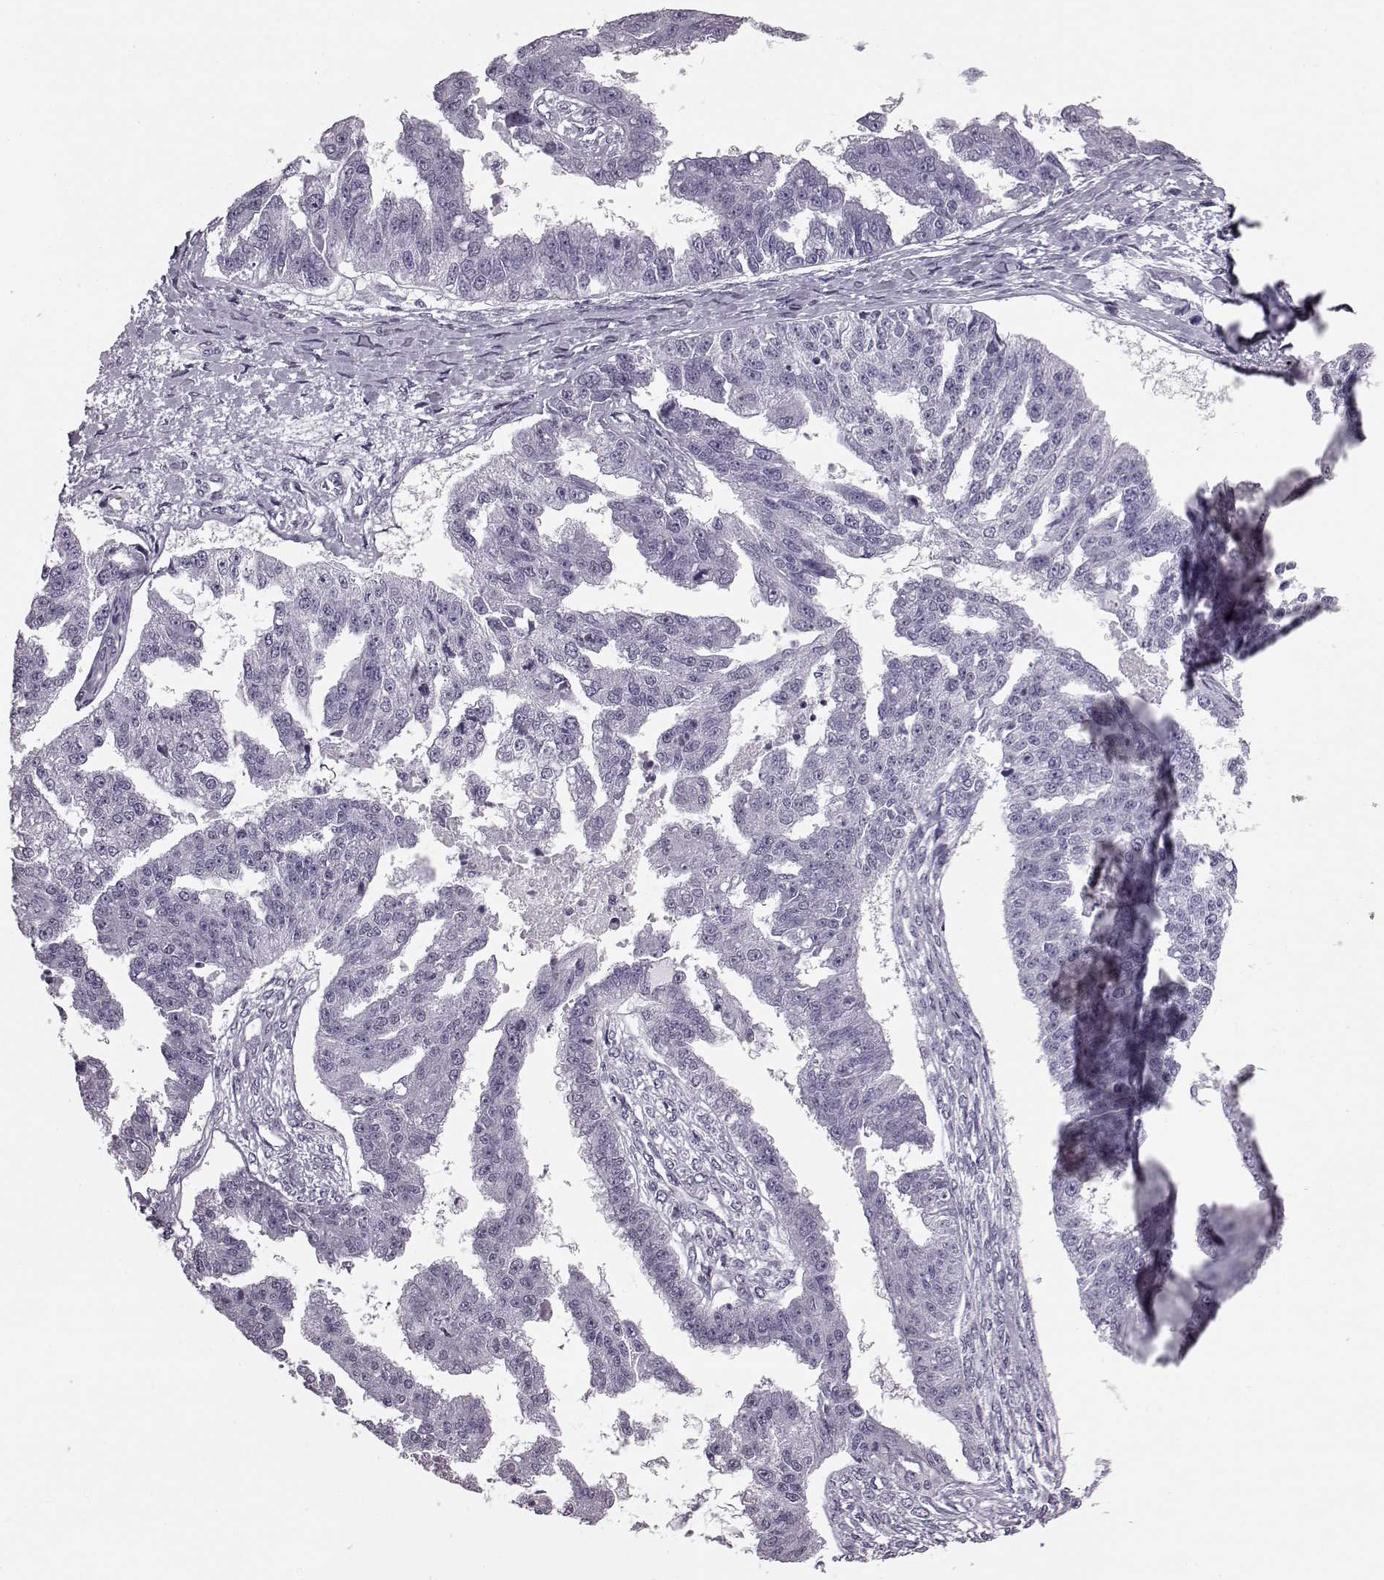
{"staining": {"intensity": "negative", "quantity": "none", "location": "none"}, "tissue": "ovarian cancer", "cell_type": "Tumor cells", "image_type": "cancer", "snomed": [{"axis": "morphology", "description": "Cystadenocarcinoma, serous, NOS"}, {"axis": "topography", "description": "Ovary"}], "caption": "The photomicrograph reveals no significant staining in tumor cells of serous cystadenocarcinoma (ovarian).", "gene": "JSRP1", "patient": {"sex": "female", "age": 58}}